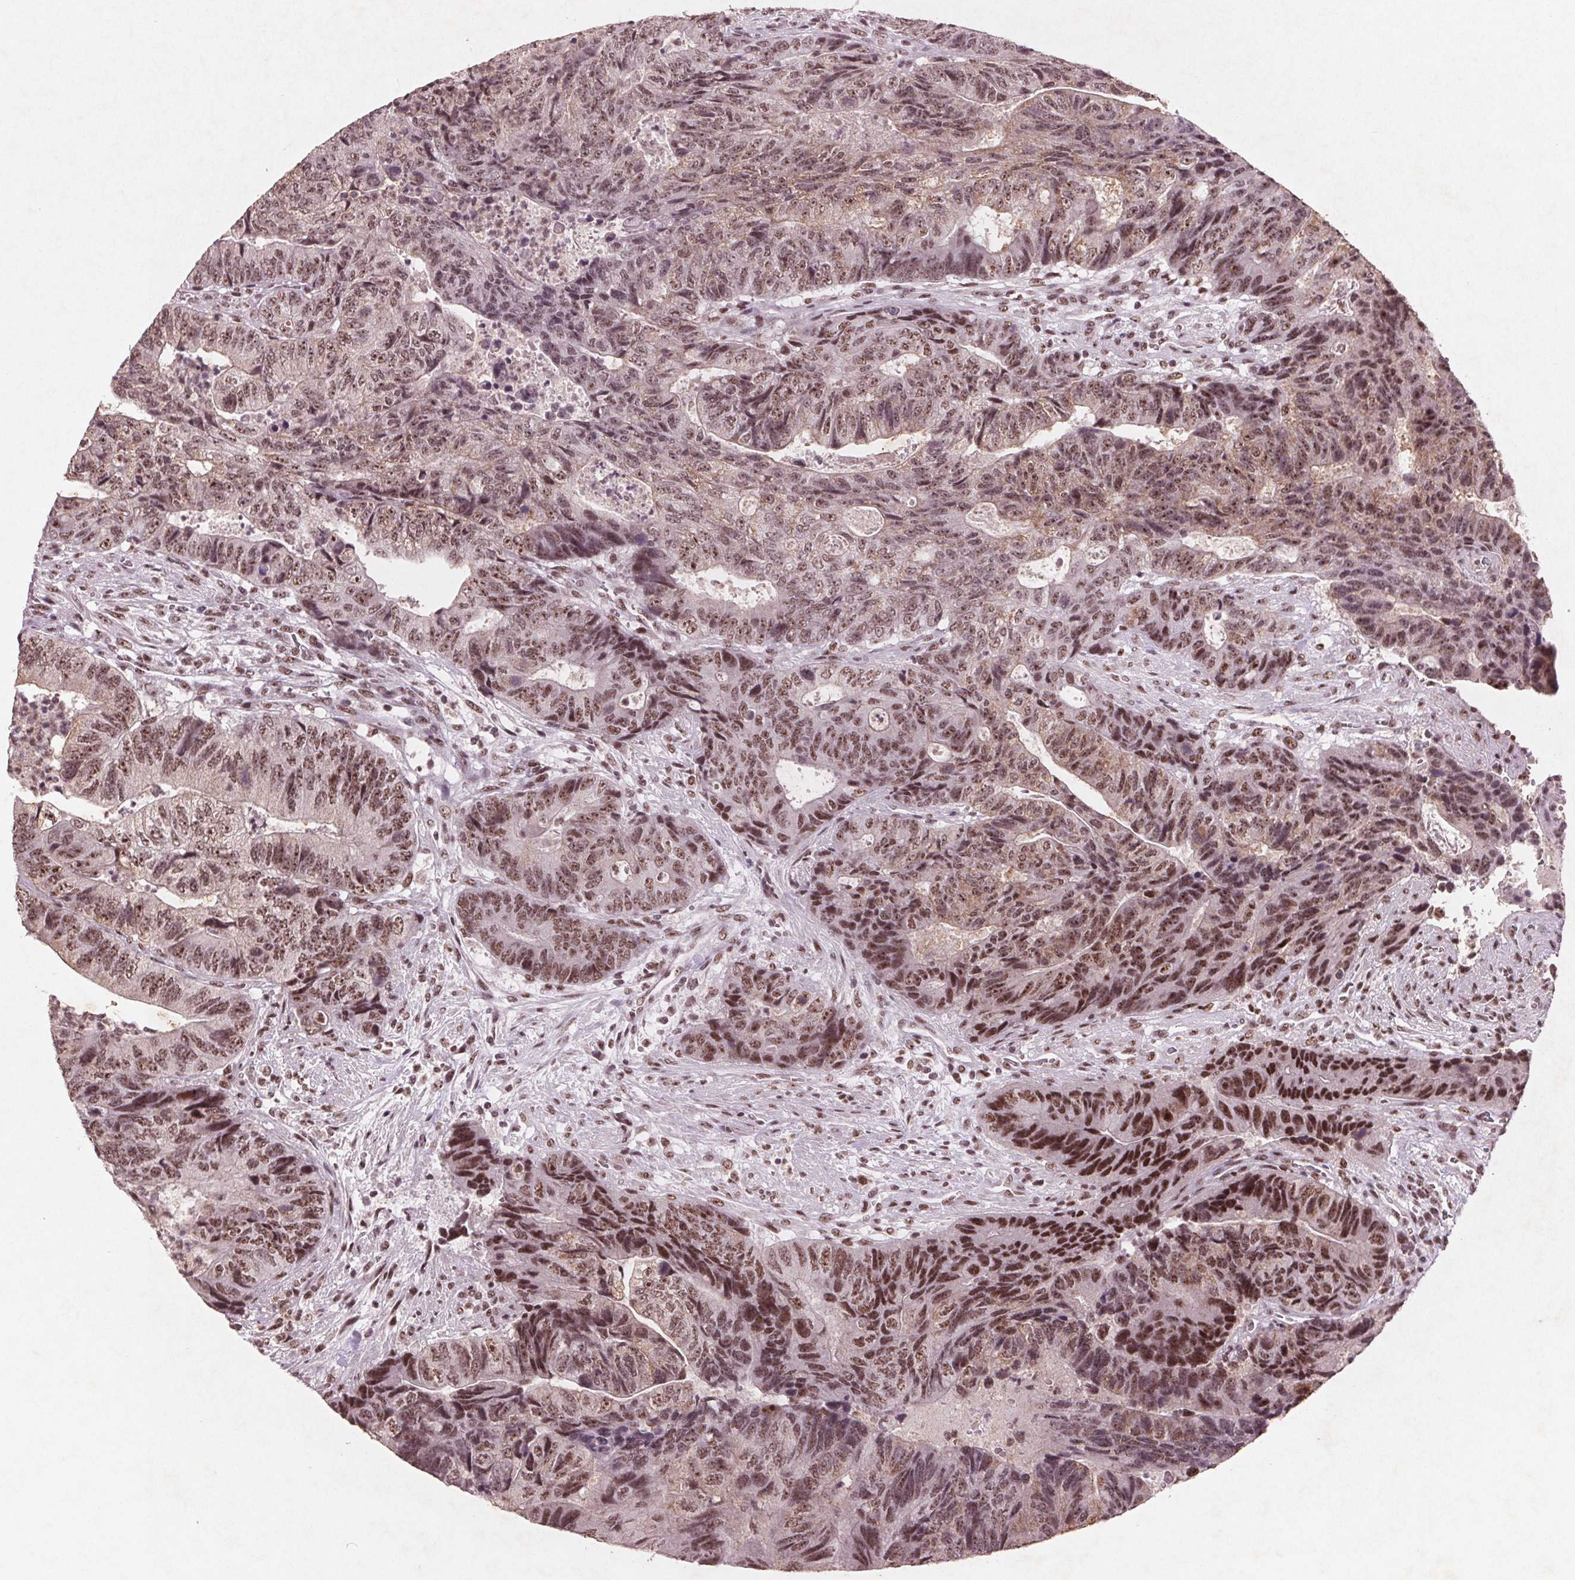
{"staining": {"intensity": "moderate", "quantity": ">75%", "location": "nuclear"}, "tissue": "colorectal cancer", "cell_type": "Tumor cells", "image_type": "cancer", "snomed": [{"axis": "morphology", "description": "Normal tissue, NOS"}, {"axis": "morphology", "description": "Adenocarcinoma, NOS"}, {"axis": "topography", "description": "Colon"}], "caption": "A brown stain labels moderate nuclear staining of a protein in colorectal adenocarcinoma tumor cells.", "gene": "RPS6KA2", "patient": {"sex": "female", "age": 48}}